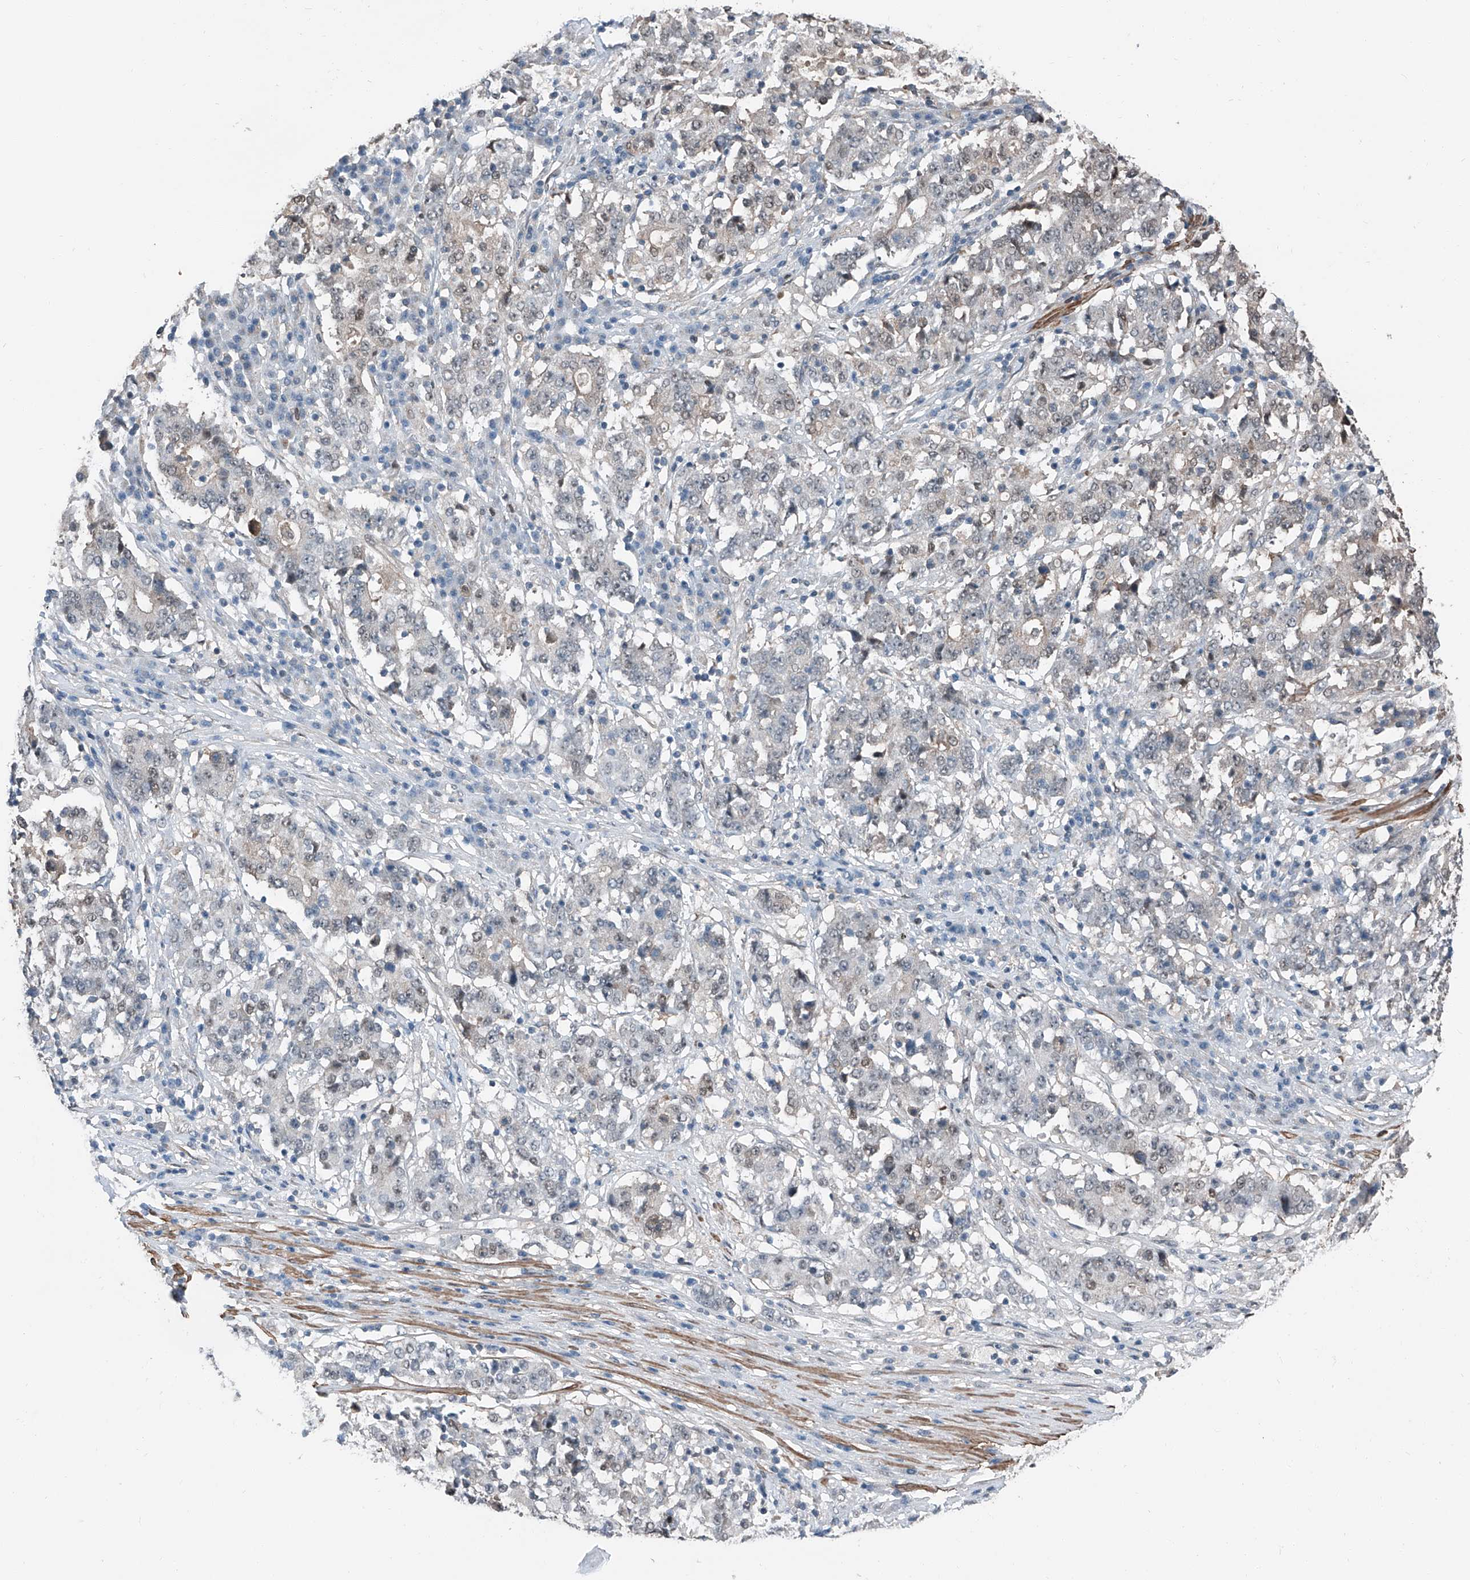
{"staining": {"intensity": "weak", "quantity": "<25%", "location": "nuclear"}, "tissue": "stomach cancer", "cell_type": "Tumor cells", "image_type": "cancer", "snomed": [{"axis": "morphology", "description": "Adenocarcinoma, NOS"}, {"axis": "topography", "description": "Stomach"}], "caption": "This is an immunohistochemistry (IHC) micrograph of stomach cancer. There is no positivity in tumor cells.", "gene": "HSPA6", "patient": {"sex": "male", "age": 59}}